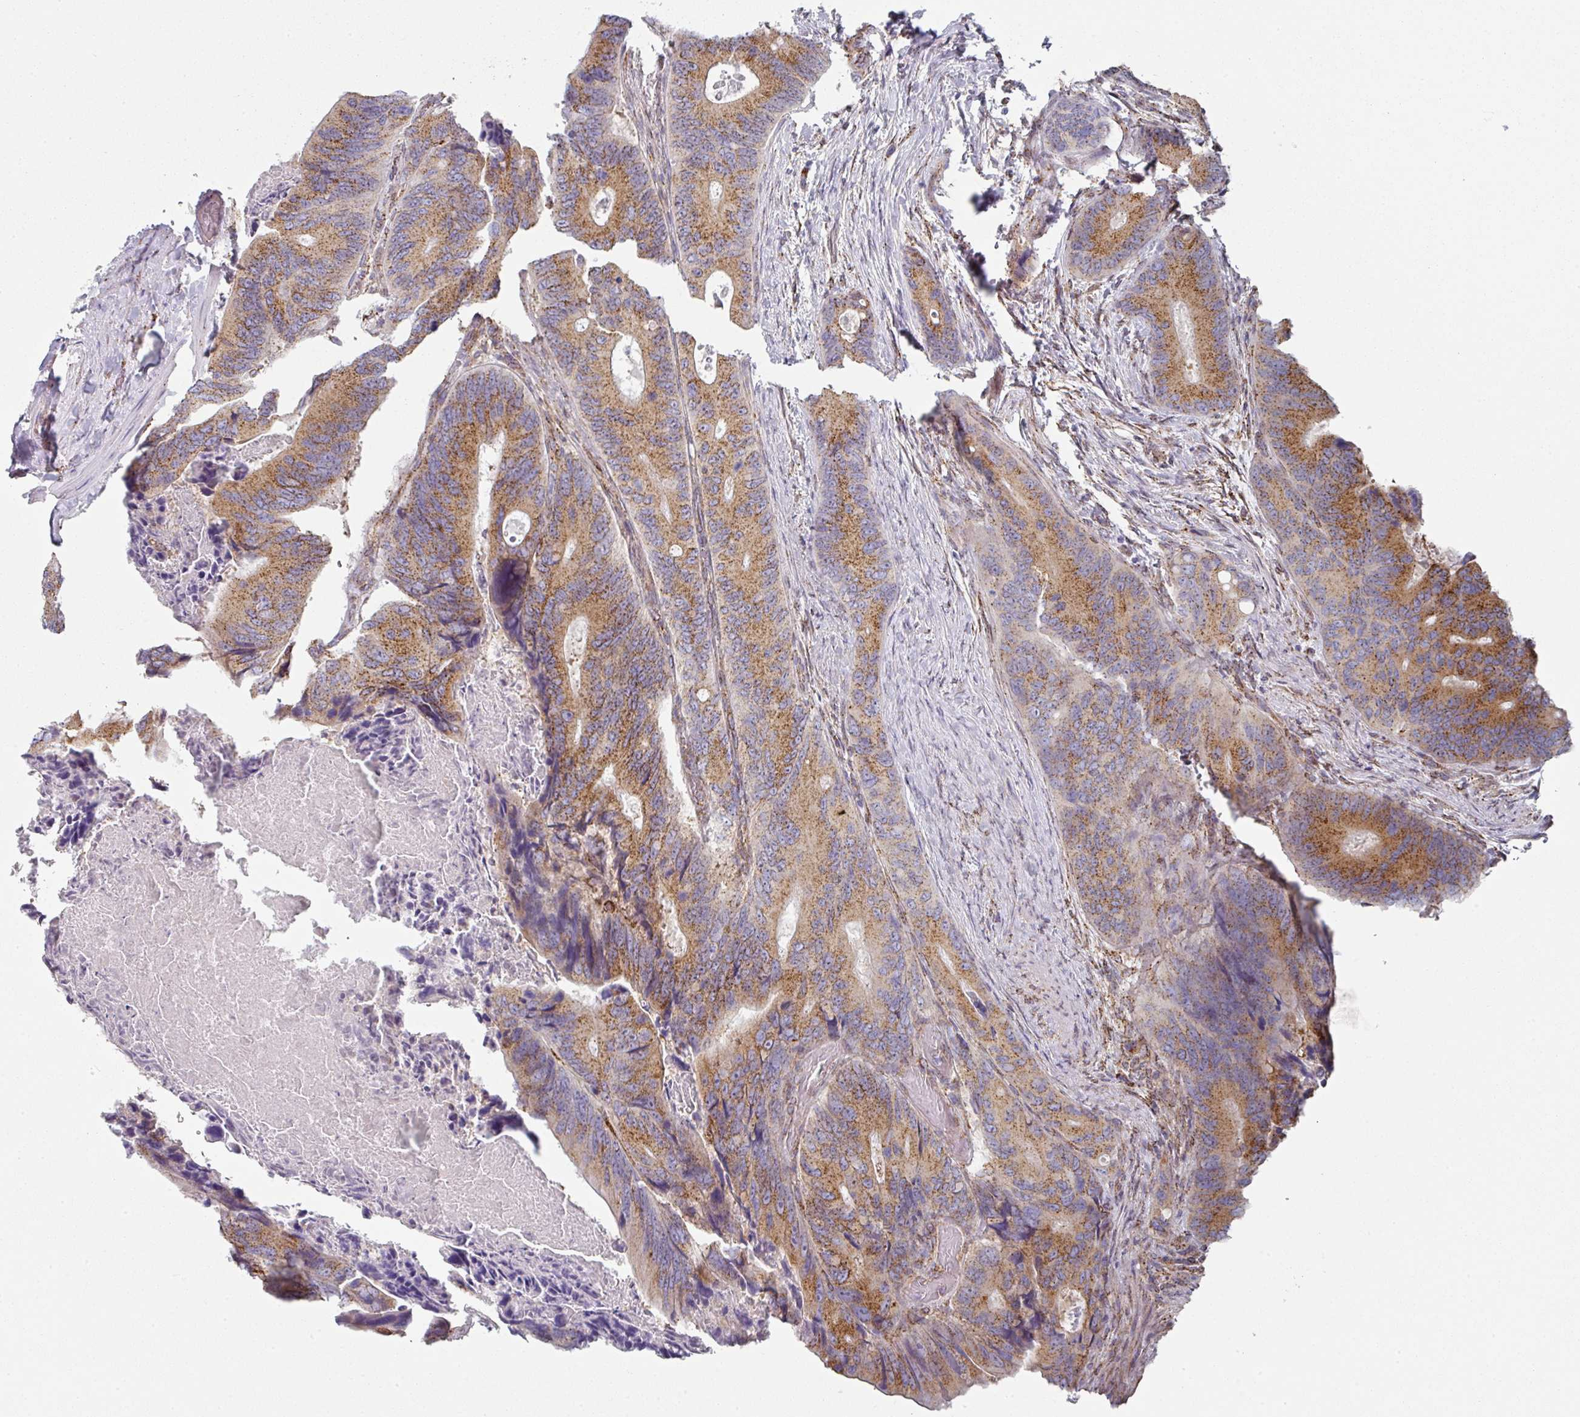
{"staining": {"intensity": "moderate", "quantity": ">75%", "location": "cytoplasmic/membranous"}, "tissue": "colorectal cancer", "cell_type": "Tumor cells", "image_type": "cancer", "snomed": [{"axis": "morphology", "description": "Adenocarcinoma, NOS"}, {"axis": "topography", "description": "Colon"}], "caption": "Protein staining by immunohistochemistry exhibits moderate cytoplasmic/membranous positivity in approximately >75% of tumor cells in colorectal cancer (adenocarcinoma).", "gene": "CCDC85B", "patient": {"sex": "male", "age": 84}}